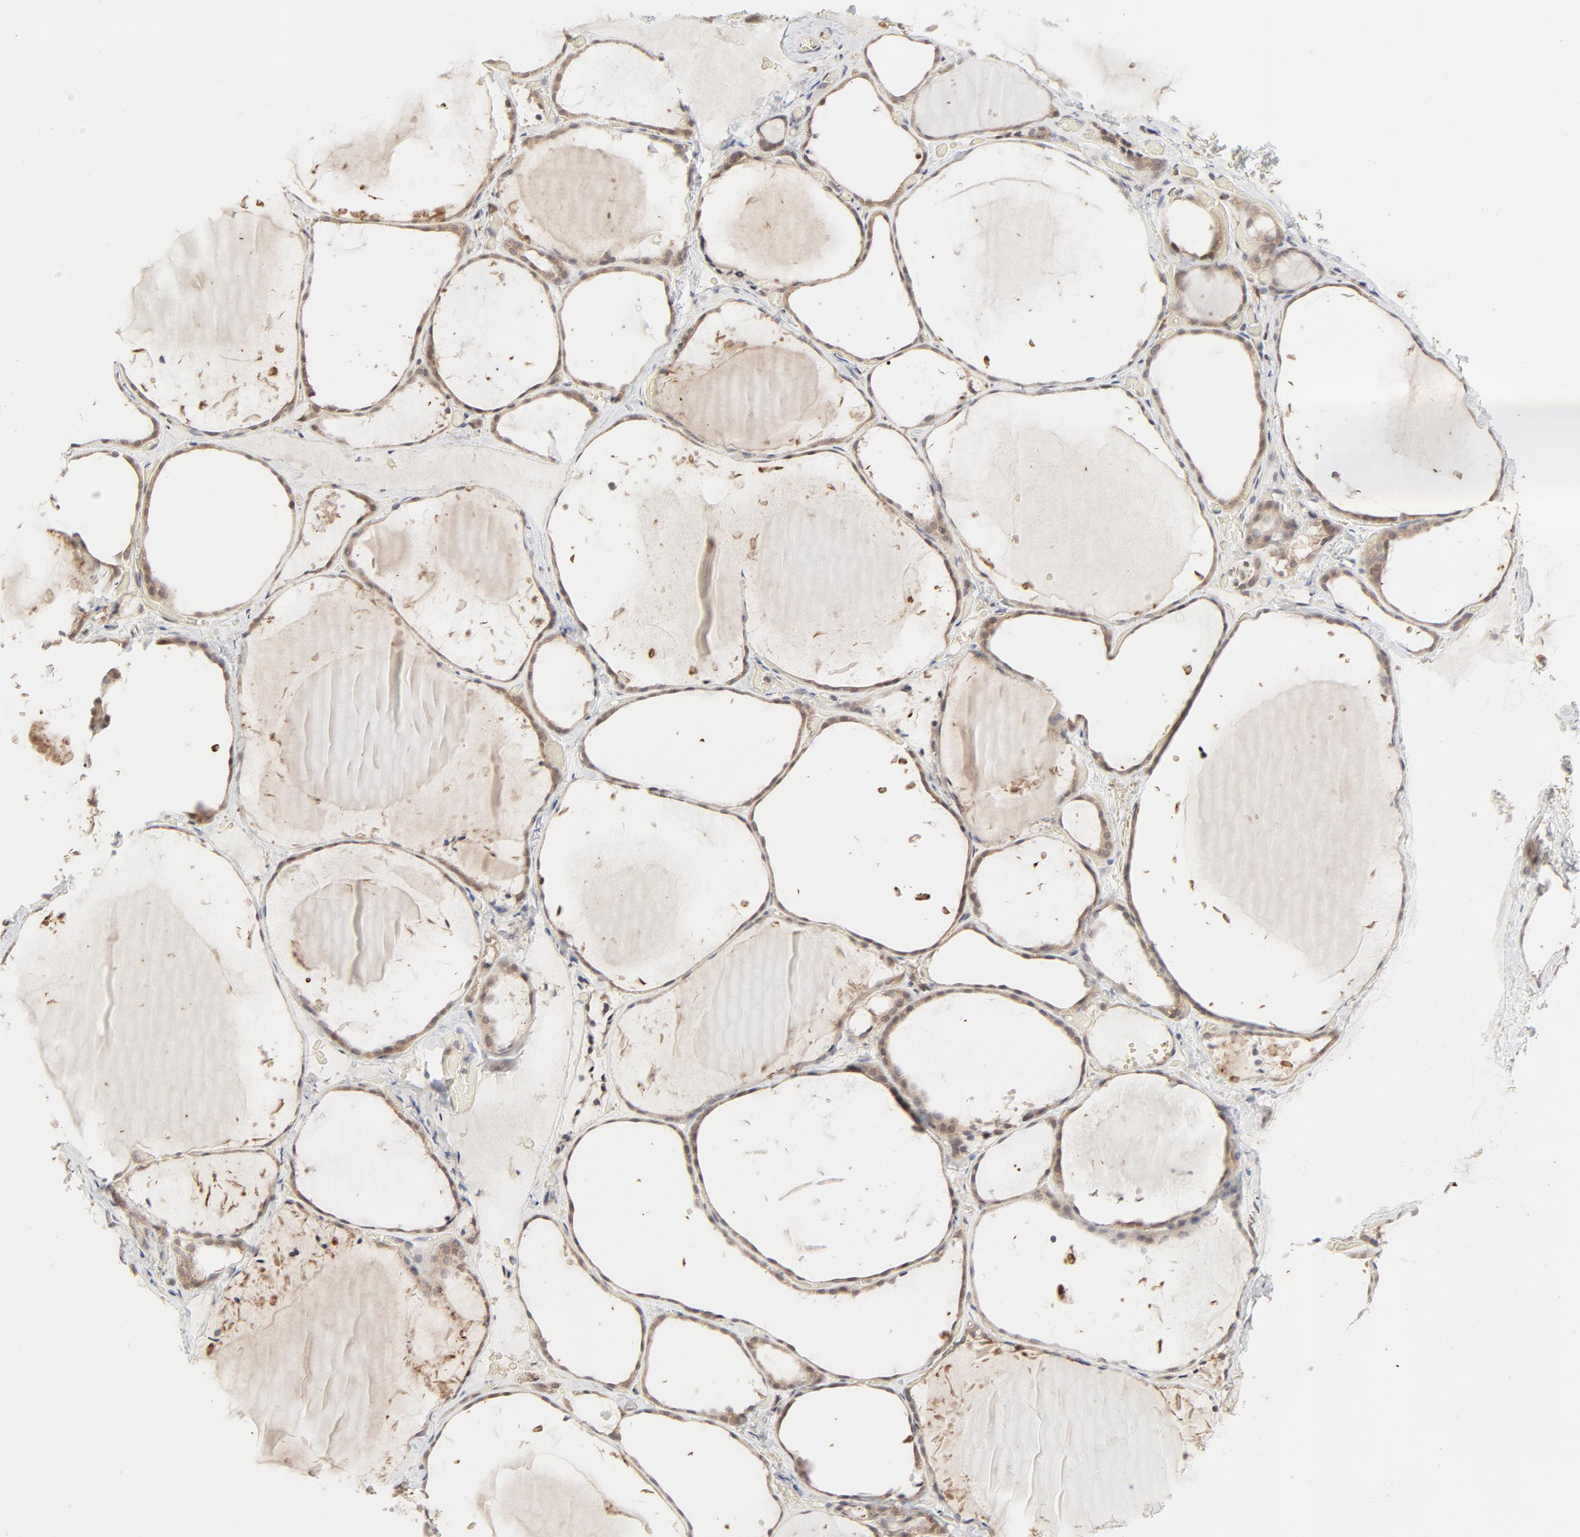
{"staining": {"intensity": "moderate", "quantity": ">75%", "location": "cytoplasmic/membranous"}, "tissue": "thyroid gland", "cell_type": "Glandular cells", "image_type": "normal", "snomed": [{"axis": "morphology", "description": "Normal tissue, NOS"}, {"axis": "topography", "description": "Thyroid gland"}], "caption": "Protein analysis of unremarkable thyroid gland exhibits moderate cytoplasmic/membranous positivity in about >75% of glandular cells. The protein of interest is stained brown, and the nuclei are stained in blue (DAB IHC with brightfield microscopy, high magnification).", "gene": "RAB5C", "patient": {"sex": "female", "age": 22}}